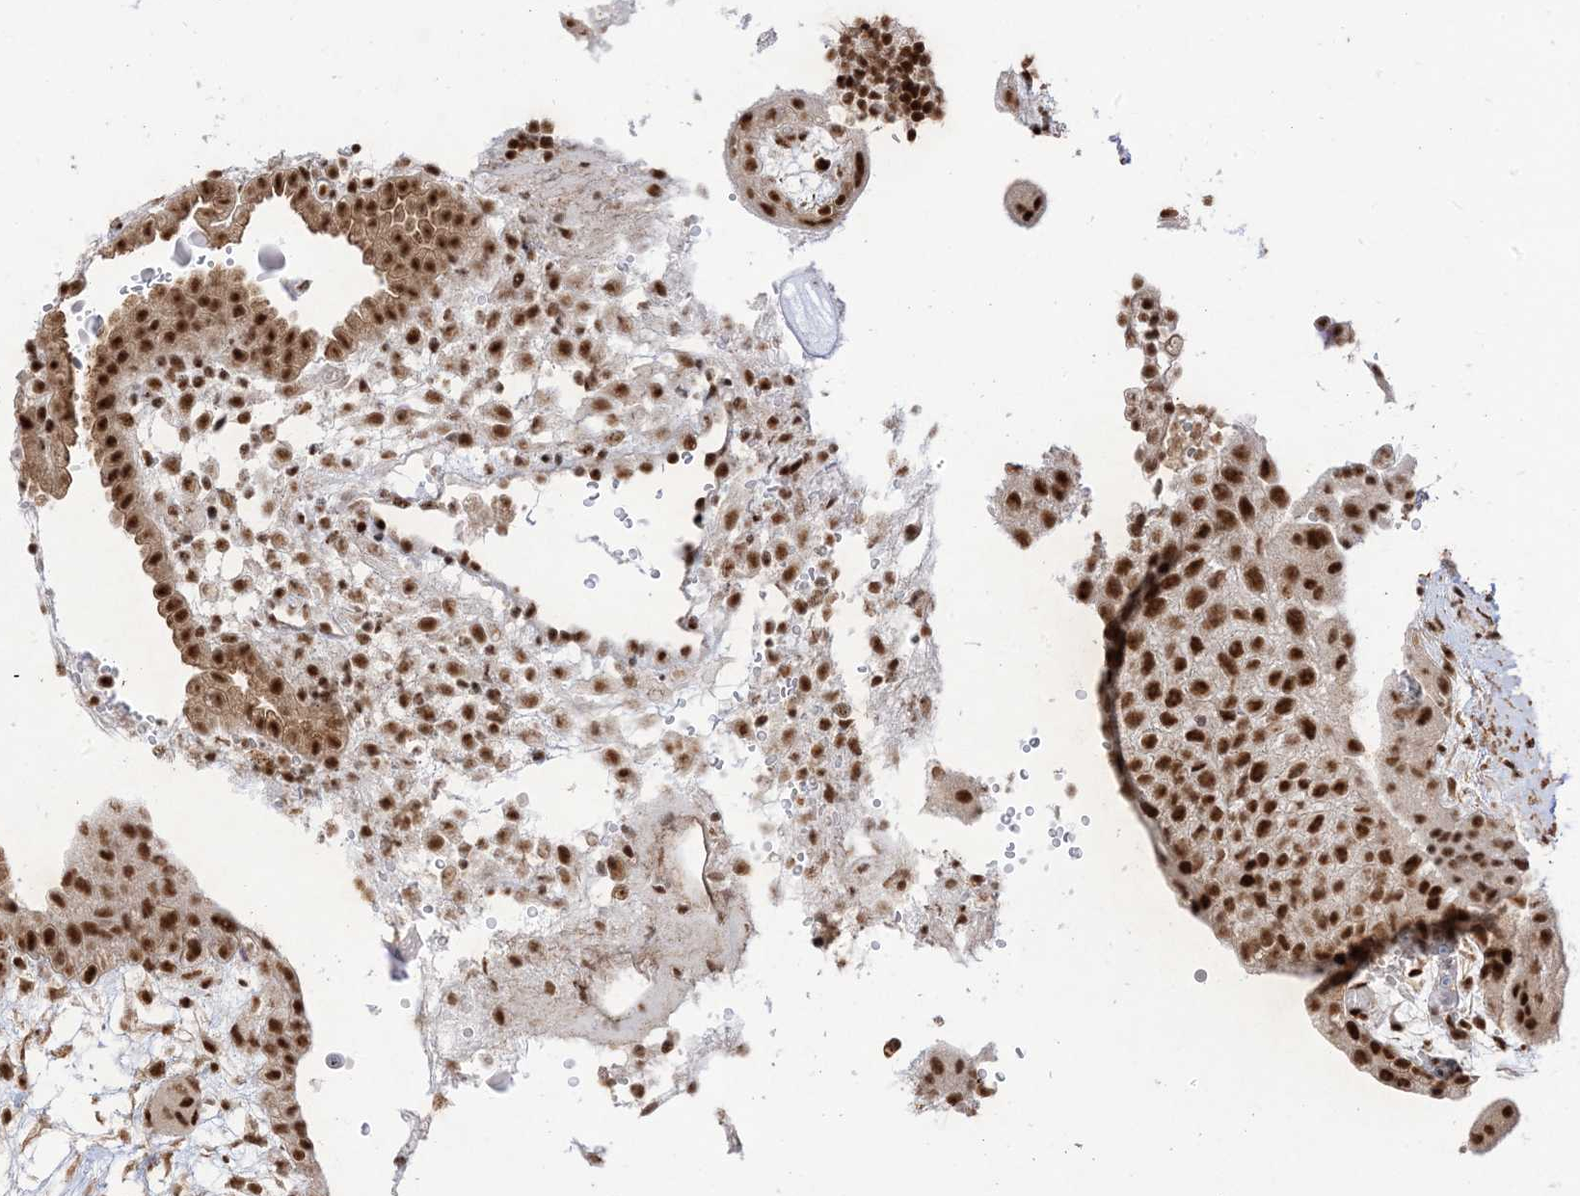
{"staining": {"intensity": "strong", "quantity": ">75%", "location": "cytoplasmic/membranous,nuclear"}, "tissue": "placenta", "cell_type": "Decidual cells", "image_type": "normal", "snomed": [{"axis": "morphology", "description": "Normal tissue, NOS"}, {"axis": "topography", "description": "Placenta"}], "caption": "Strong cytoplasmic/membranous,nuclear positivity is seen in approximately >75% of decidual cells in normal placenta.", "gene": "ARGLU1", "patient": {"sex": "female", "age": 18}}